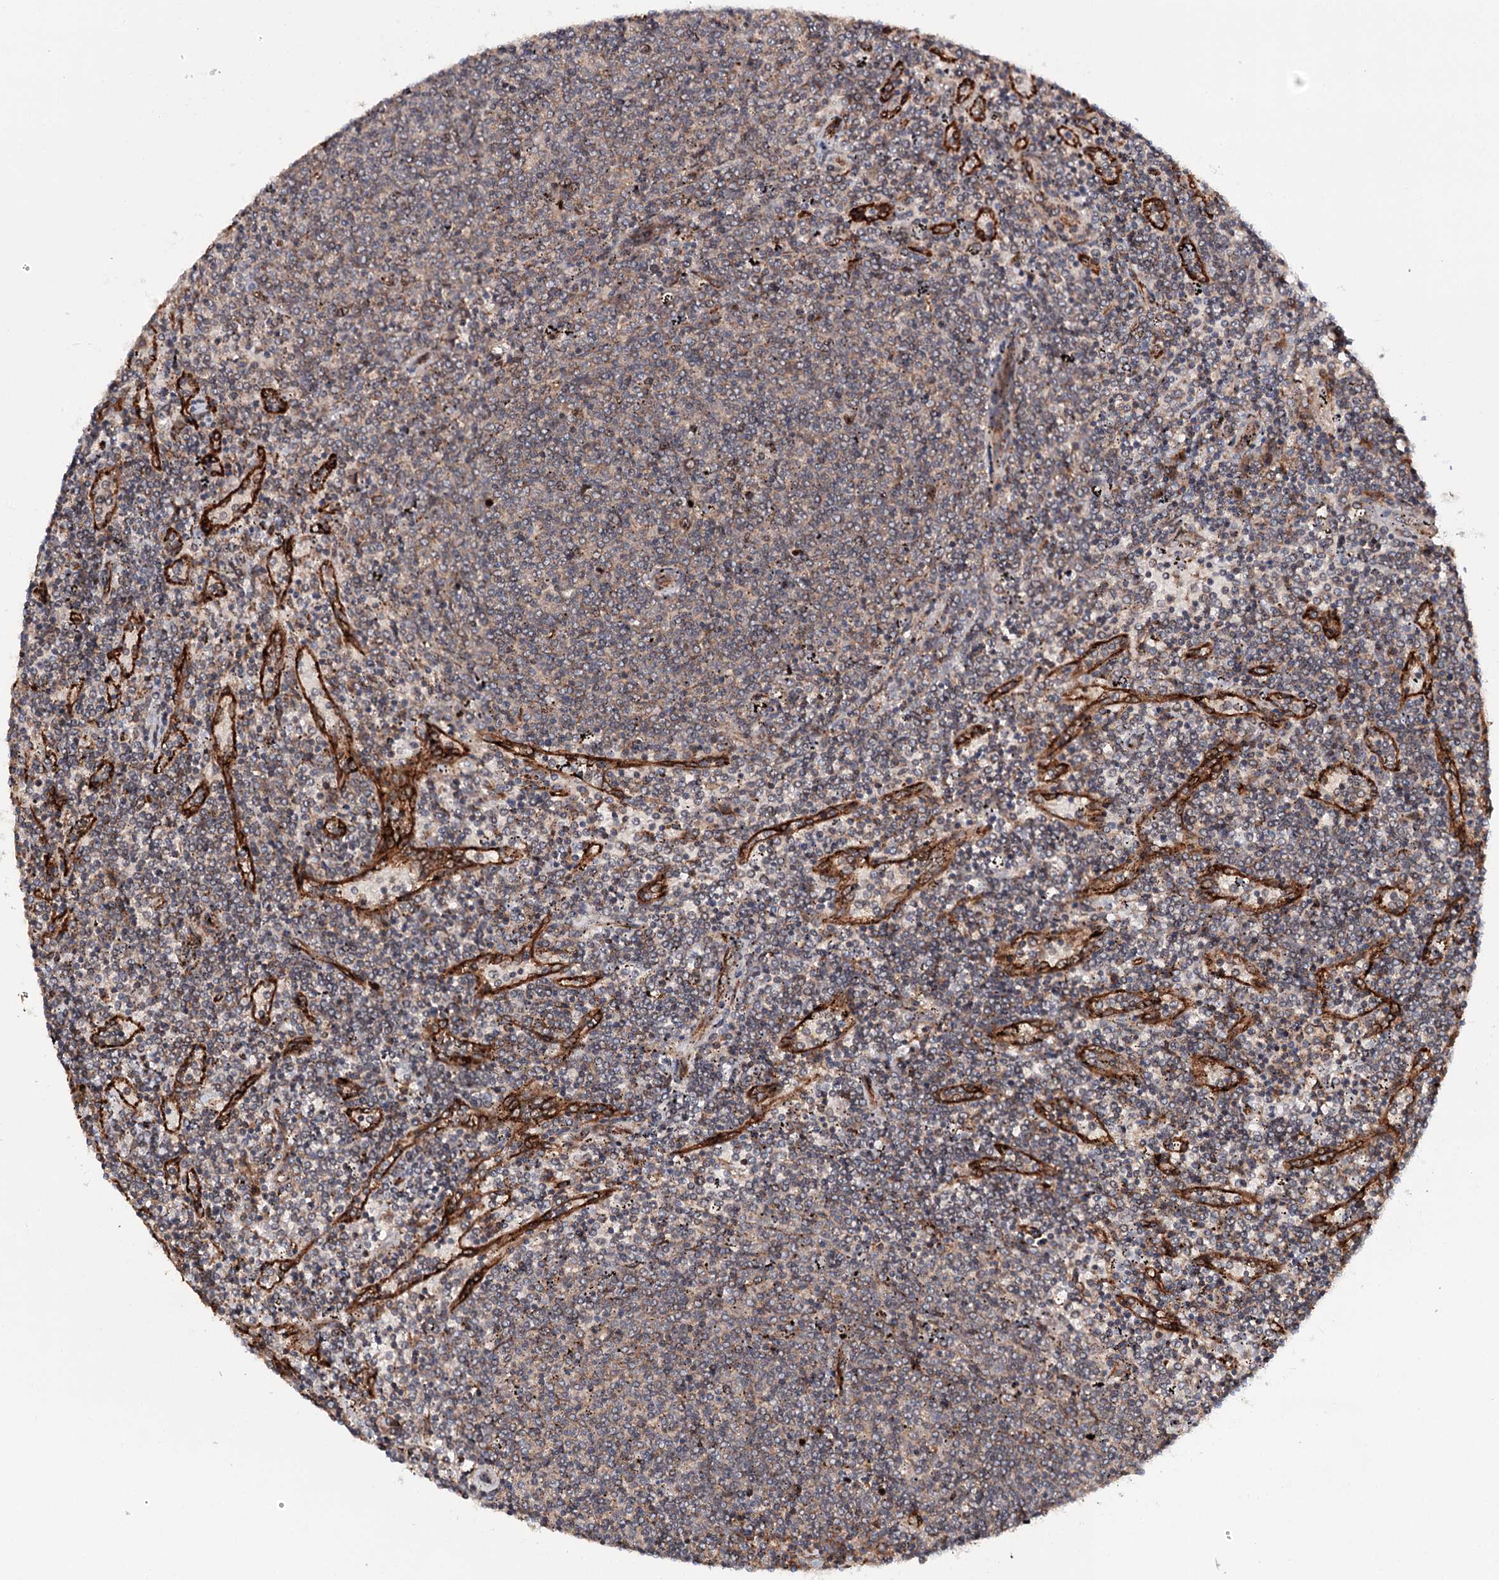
{"staining": {"intensity": "negative", "quantity": "none", "location": "none"}, "tissue": "lymphoma", "cell_type": "Tumor cells", "image_type": "cancer", "snomed": [{"axis": "morphology", "description": "Malignant lymphoma, non-Hodgkin's type, Low grade"}, {"axis": "topography", "description": "Spleen"}], "caption": "The histopathology image shows no staining of tumor cells in lymphoma.", "gene": "MKNK1", "patient": {"sex": "female", "age": 50}}